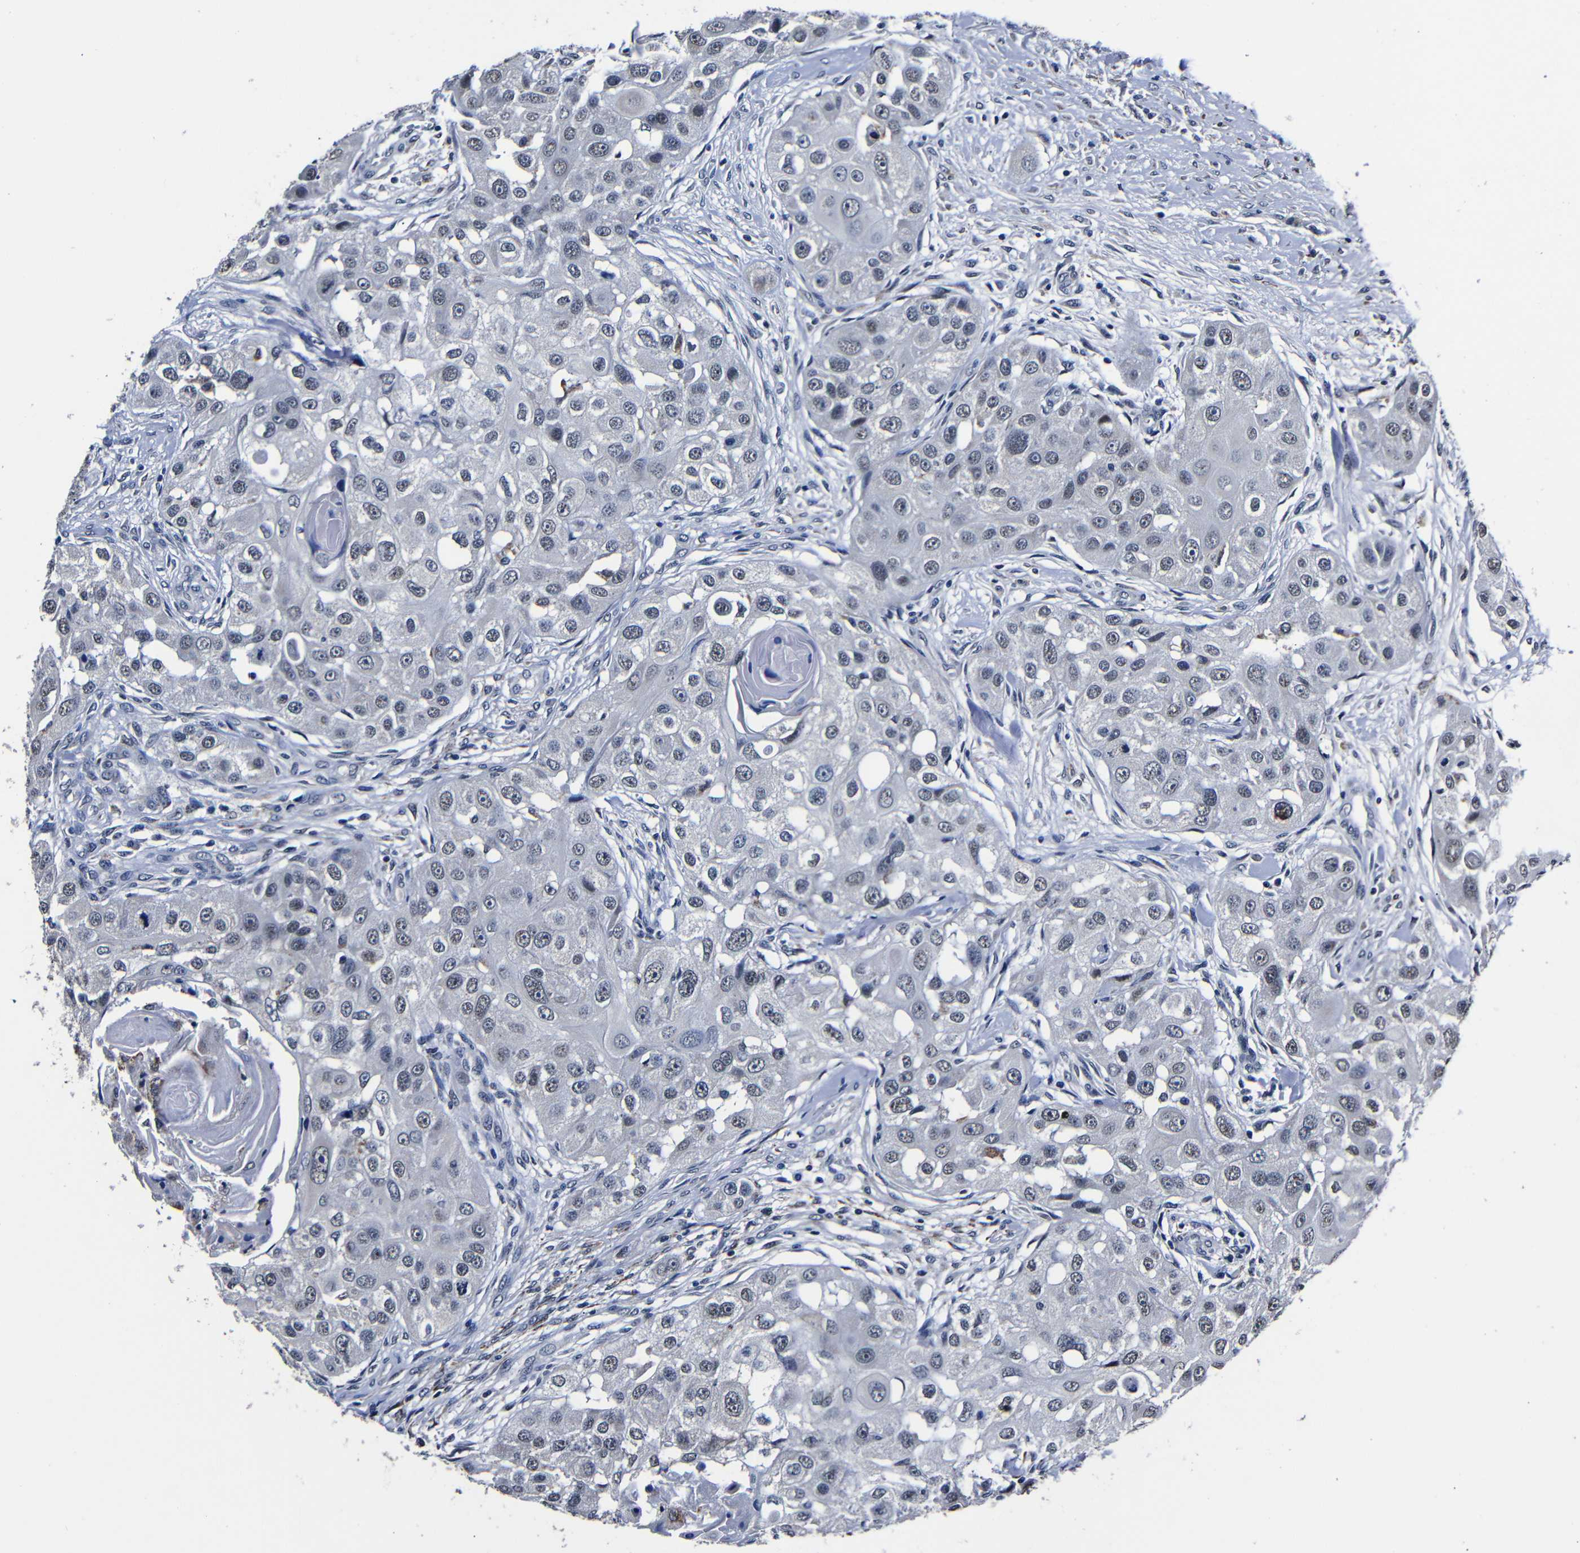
{"staining": {"intensity": "weak", "quantity": "<25%", "location": "nuclear"}, "tissue": "head and neck cancer", "cell_type": "Tumor cells", "image_type": "cancer", "snomed": [{"axis": "morphology", "description": "Normal tissue, NOS"}, {"axis": "morphology", "description": "Squamous cell carcinoma, NOS"}, {"axis": "topography", "description": "Skeletal muscle"}, {"axis": "topography", "description": "Head-Neck"}], "caption": "A high-resolution image shows IHC staining of head and neck cancer (squamous cell carcinoma), which reveals no significant expression in tumor cells.", "gene": "DEPP1", "patient": {"sex": "male", "age": 51}}